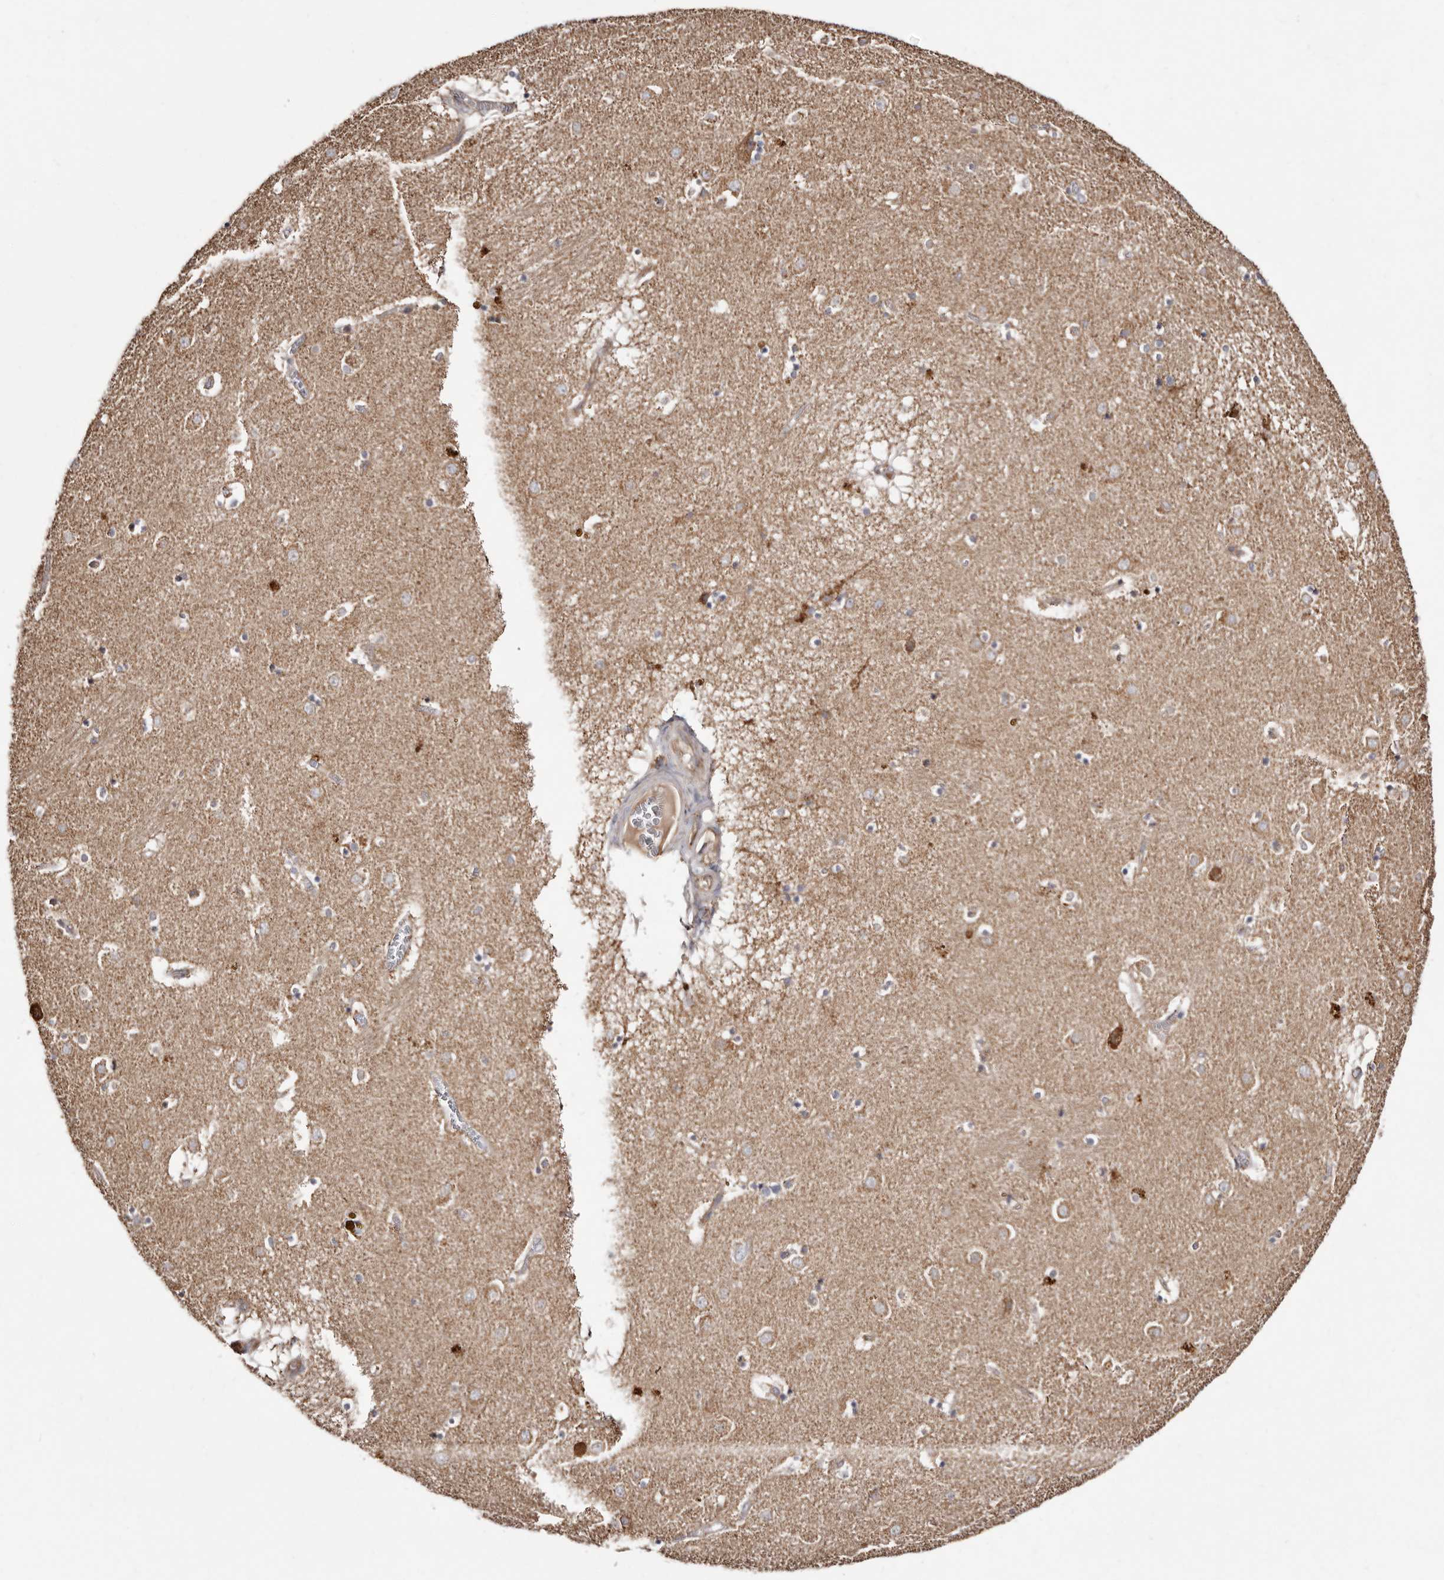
{"staining": {"intensity": "moderate", "quantity": "25%-75%", "location": "cytoplasmic/membranous"}, "tissue": "caudate", "cell_type": "Glial cells", "image_type": "normal", "snomed": [{"axis": "morphology", "description": "Normal tissue, NOS"}, {"axis": "topography", "description": "Lateral ventricle wall"}], "caption": "High-magnification brightfield microscopy of normal caudate stained with DAB (brown) and counterstained with hematoxylin (blue). glial cells exhibit moderate cytoplasmic/membranous expression is appreciated in approximately25%-75% of cells. The staining was performed using DAB to visualize the protein expression in brown, while the nuclei were stained in blue with hematoxylin (Magnification: 20x).", "gene": "LUZP1", "patient": {"sex": "male", "age": 70}}